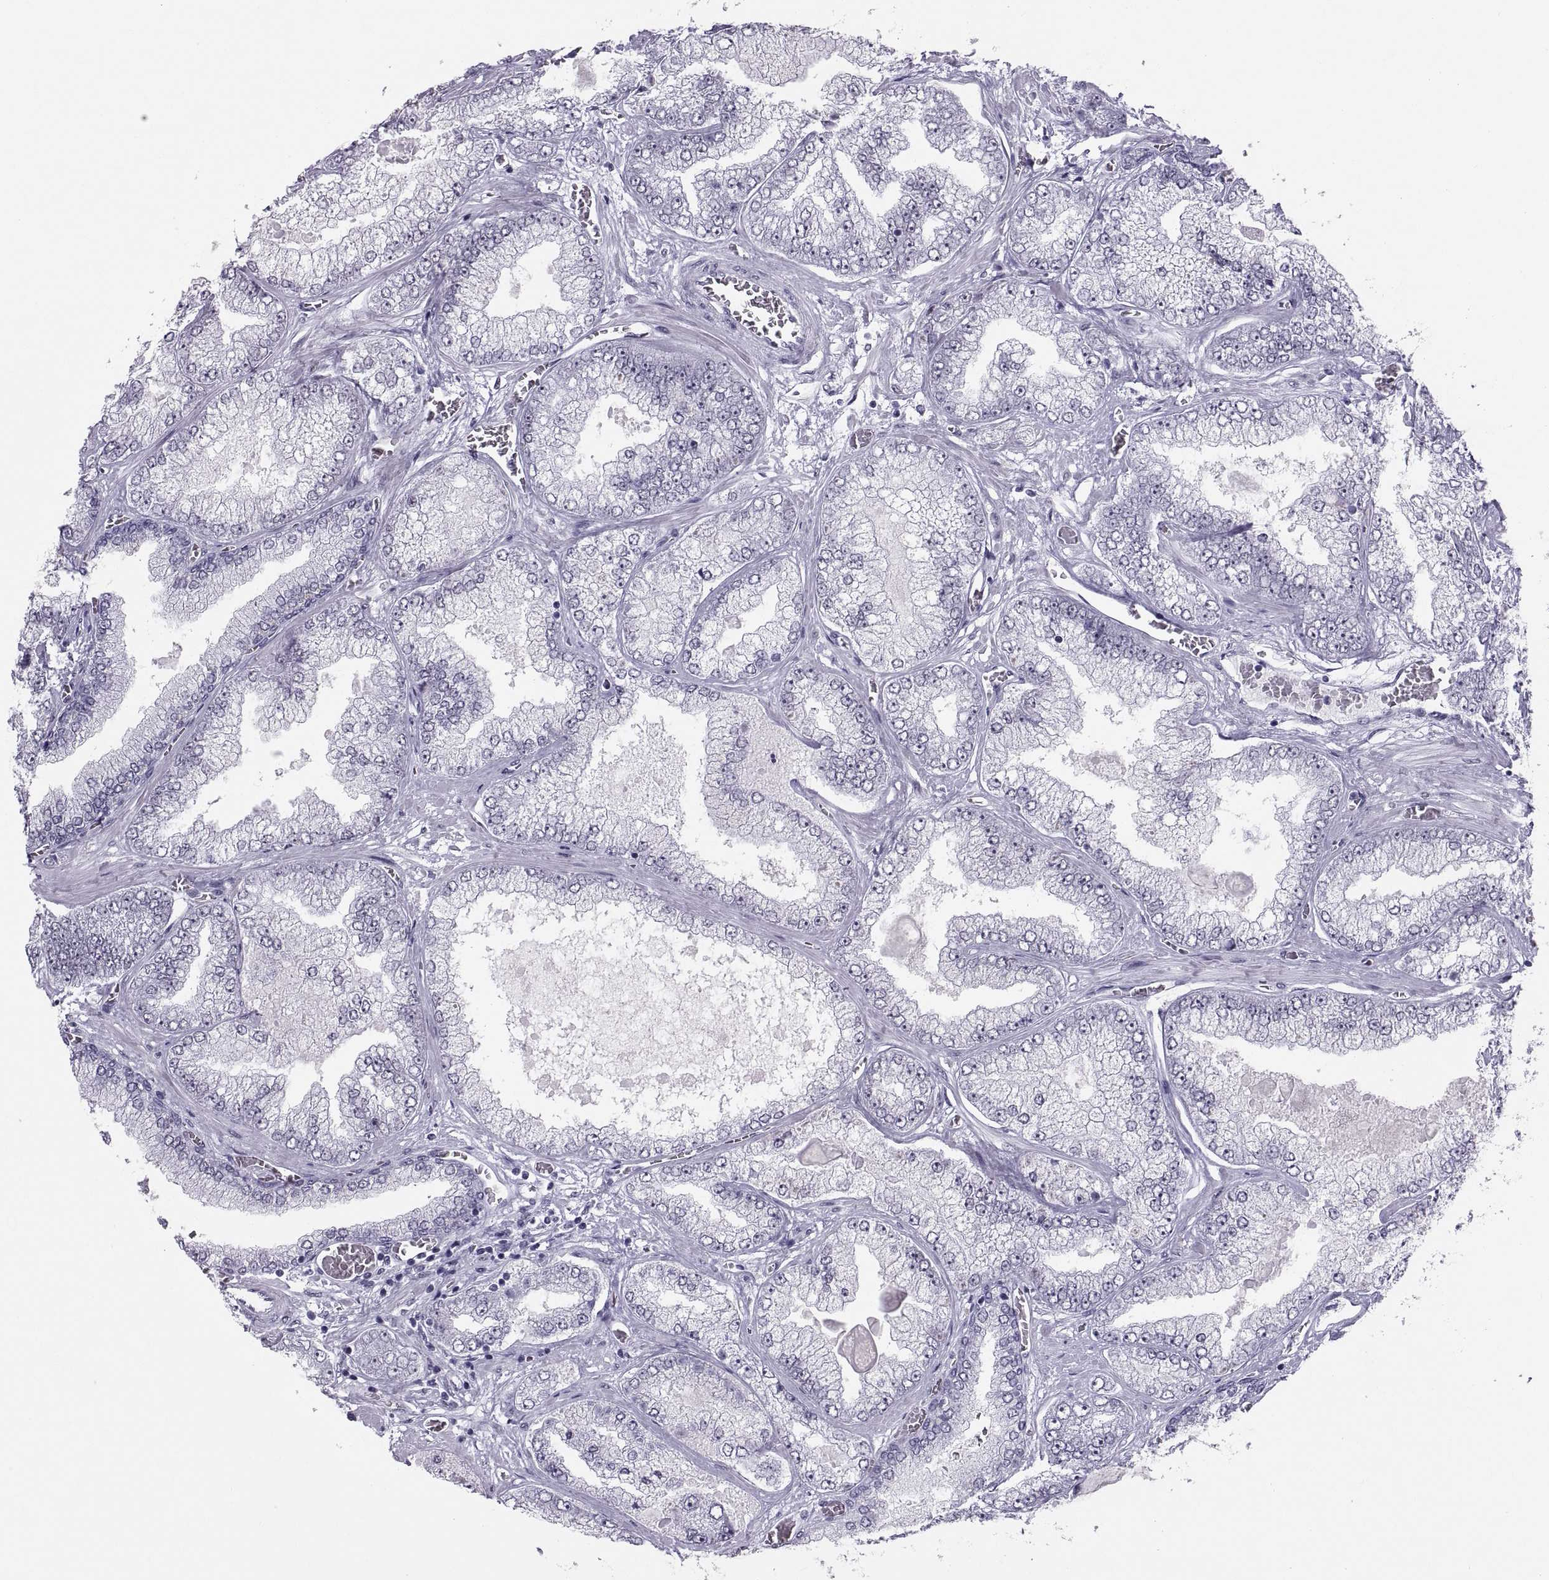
{"staining": {"intensity": "negative", "quantity": "none", "location": "none"}, "tissue": "prostate cancer", "cell_type": "Tumor cells", "image_type": "cancer", "snomed": [{"axis": "morphology", "description": "Adenocarcinoma, Low grade"}, {"axis": "topography", "description": "Prostate"}], "caption": "The immunohistochemistry image has no significant expression in tumor cells of prostate low-grade adenocarcinoma tissue.", "gene": "NEUROD6", "patient": {"sex": "male", "age": 57}}